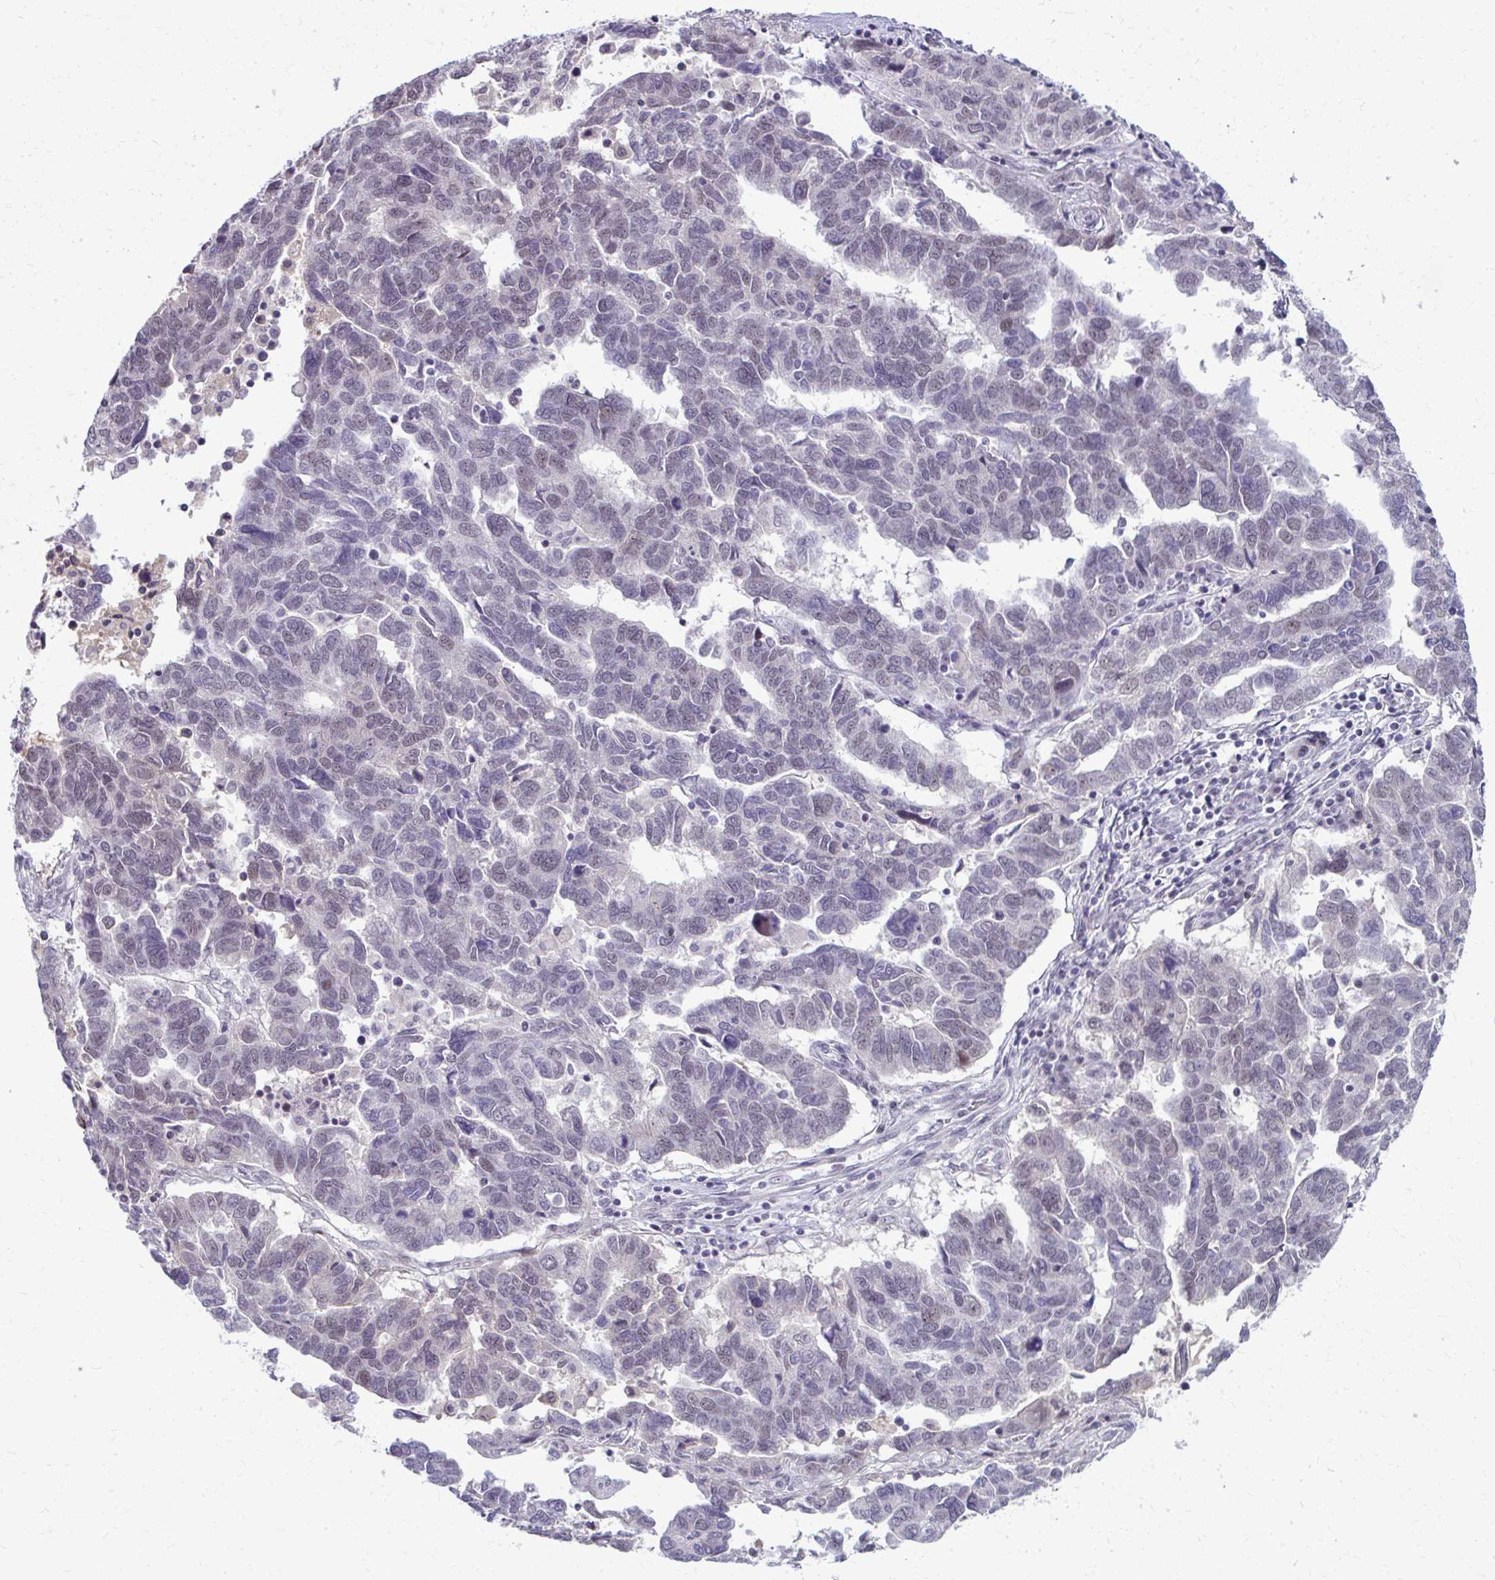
{"staining": {"intensity": "negative", "quantity": "none", "location": "none"}, "tissue": "ovarian cancer", "cell_type": "Tumor cells", "image_type": "cancer", "snomed": [{"axis": "morphology", "description": "Cystadenocarcinoma, serous, NOS"}, {"axis": "topography", "description": "Ovary"}], "caption": "This is a micrograph of IHC staining of ovarian serous cystadenocarcinoma, which shows no staining in tumor cells.", "gene": "MAF1", "patient": {"sex": "female", "age": 64}}